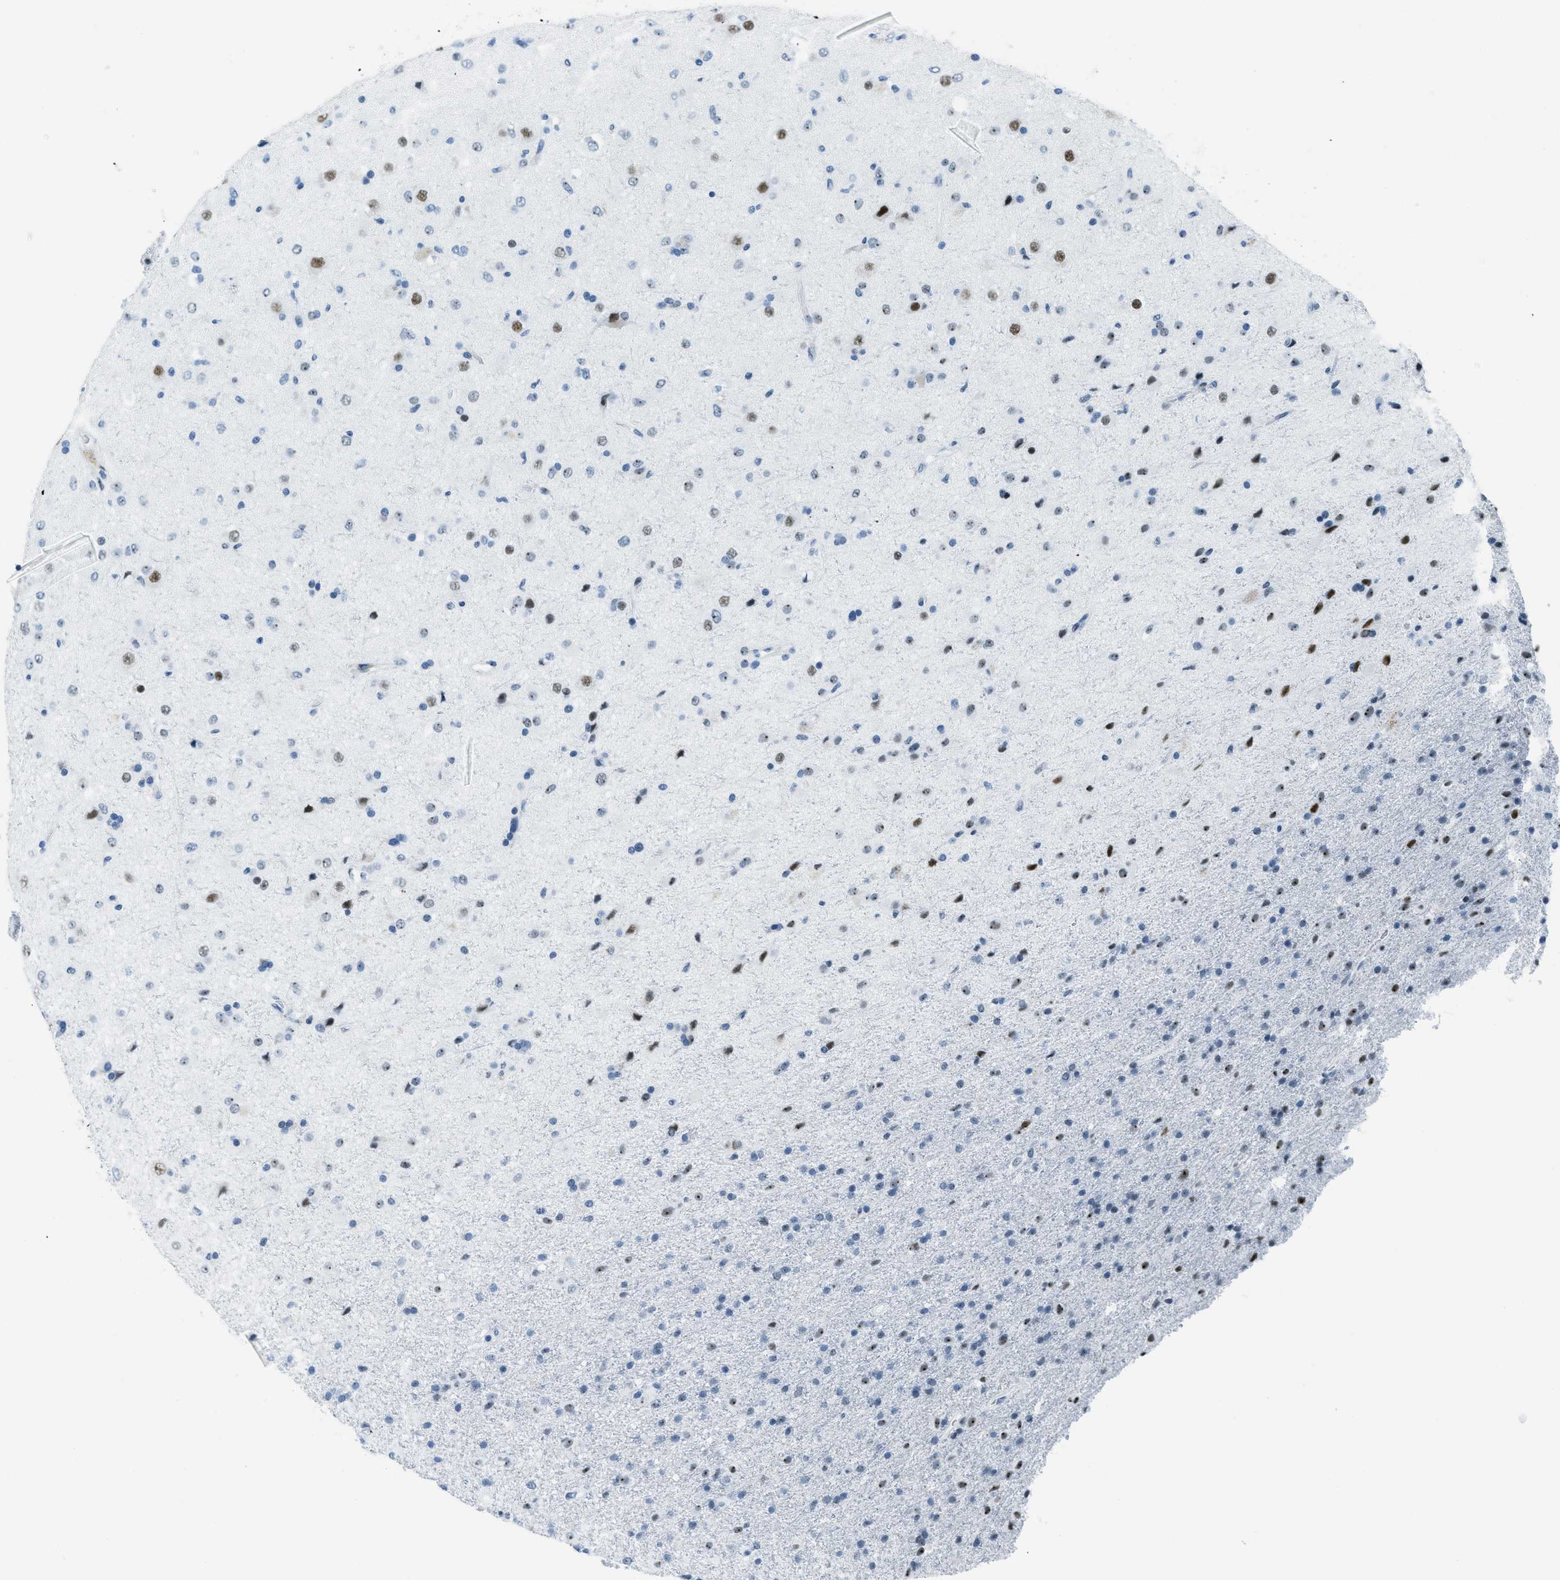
{"staining": {"intensity": "moderate", "quantity": "25%-75%", "location": "nuclear"}, "tissue": "glioma", "cell_type": "Tumor cells", "image_type": "cancer", "snomed": [{"axis": "morphology", "description": "Glioma, malignant, Low grade"}, {"axis": "topography", "description": "Brain"}], "caption": "This micrograph reveals immunohistochemistry (IHC) staining of human malignant low-grade glioma, with medium moderate nuclear expression in approximately 25%-75% of tumor cells.", "gene": "PLA2G2A", "patient": {"sex": "male", "age": 65}}